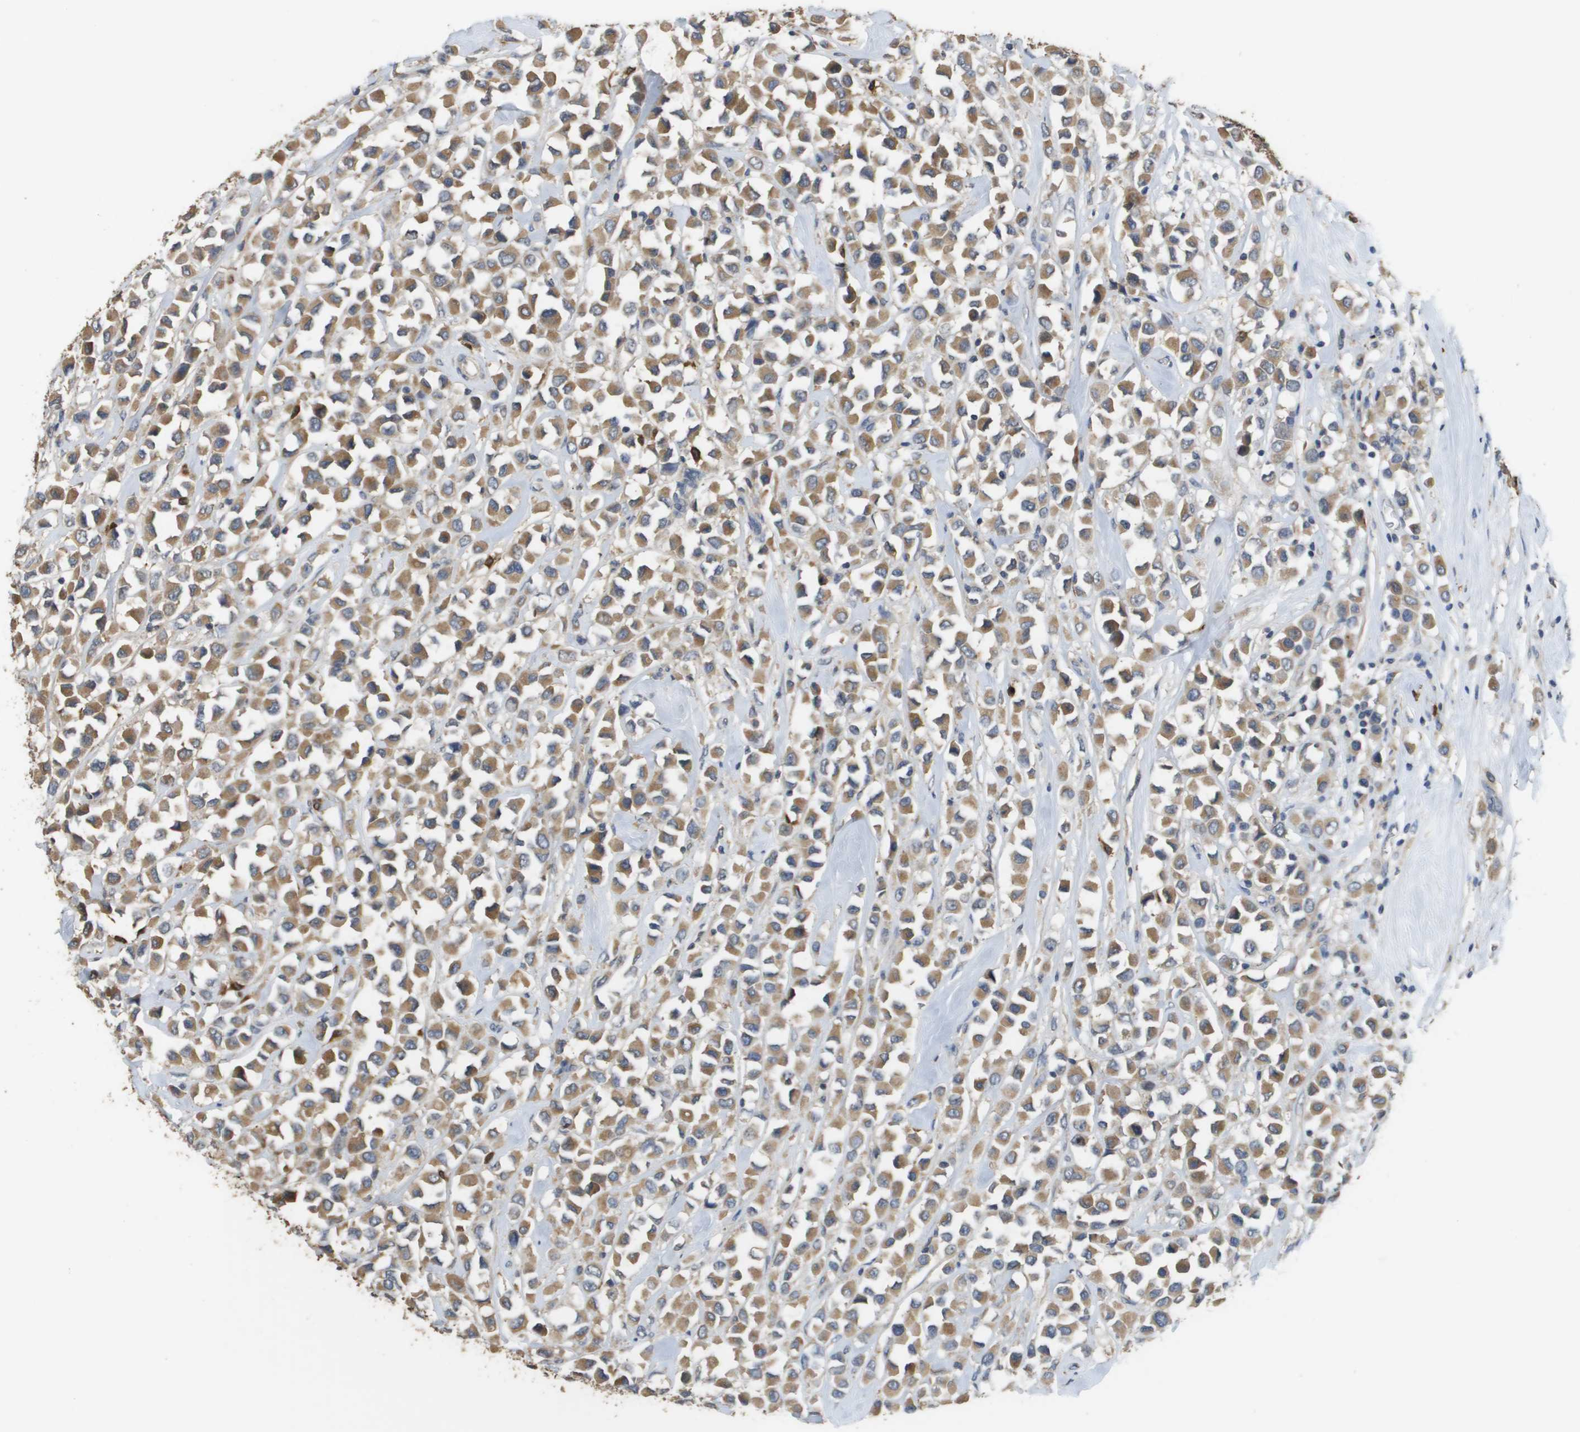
{"staining": {"intensity": "moderate", "quantity": ">75%", "location": "cytoplasmic/membranous"}, "tissue": "breast cancer", "cell_type": "Tumor cells", "image_type": "cancer", "snomed": [{"axis": "morphology", "description": "Duct carcinoma"}, {"axis": "topography", "description": "Breast"}], "caption": "High-power microscopy captured an immunohistochemistry (IHC) image of breast cancer (intraductal carcinoma), revealing moderate cytoplasmic/membranous positivity in about >75% of tumor cells.", "gene": "RAB27B", "patient": {"sex": "female", "age": 61}}